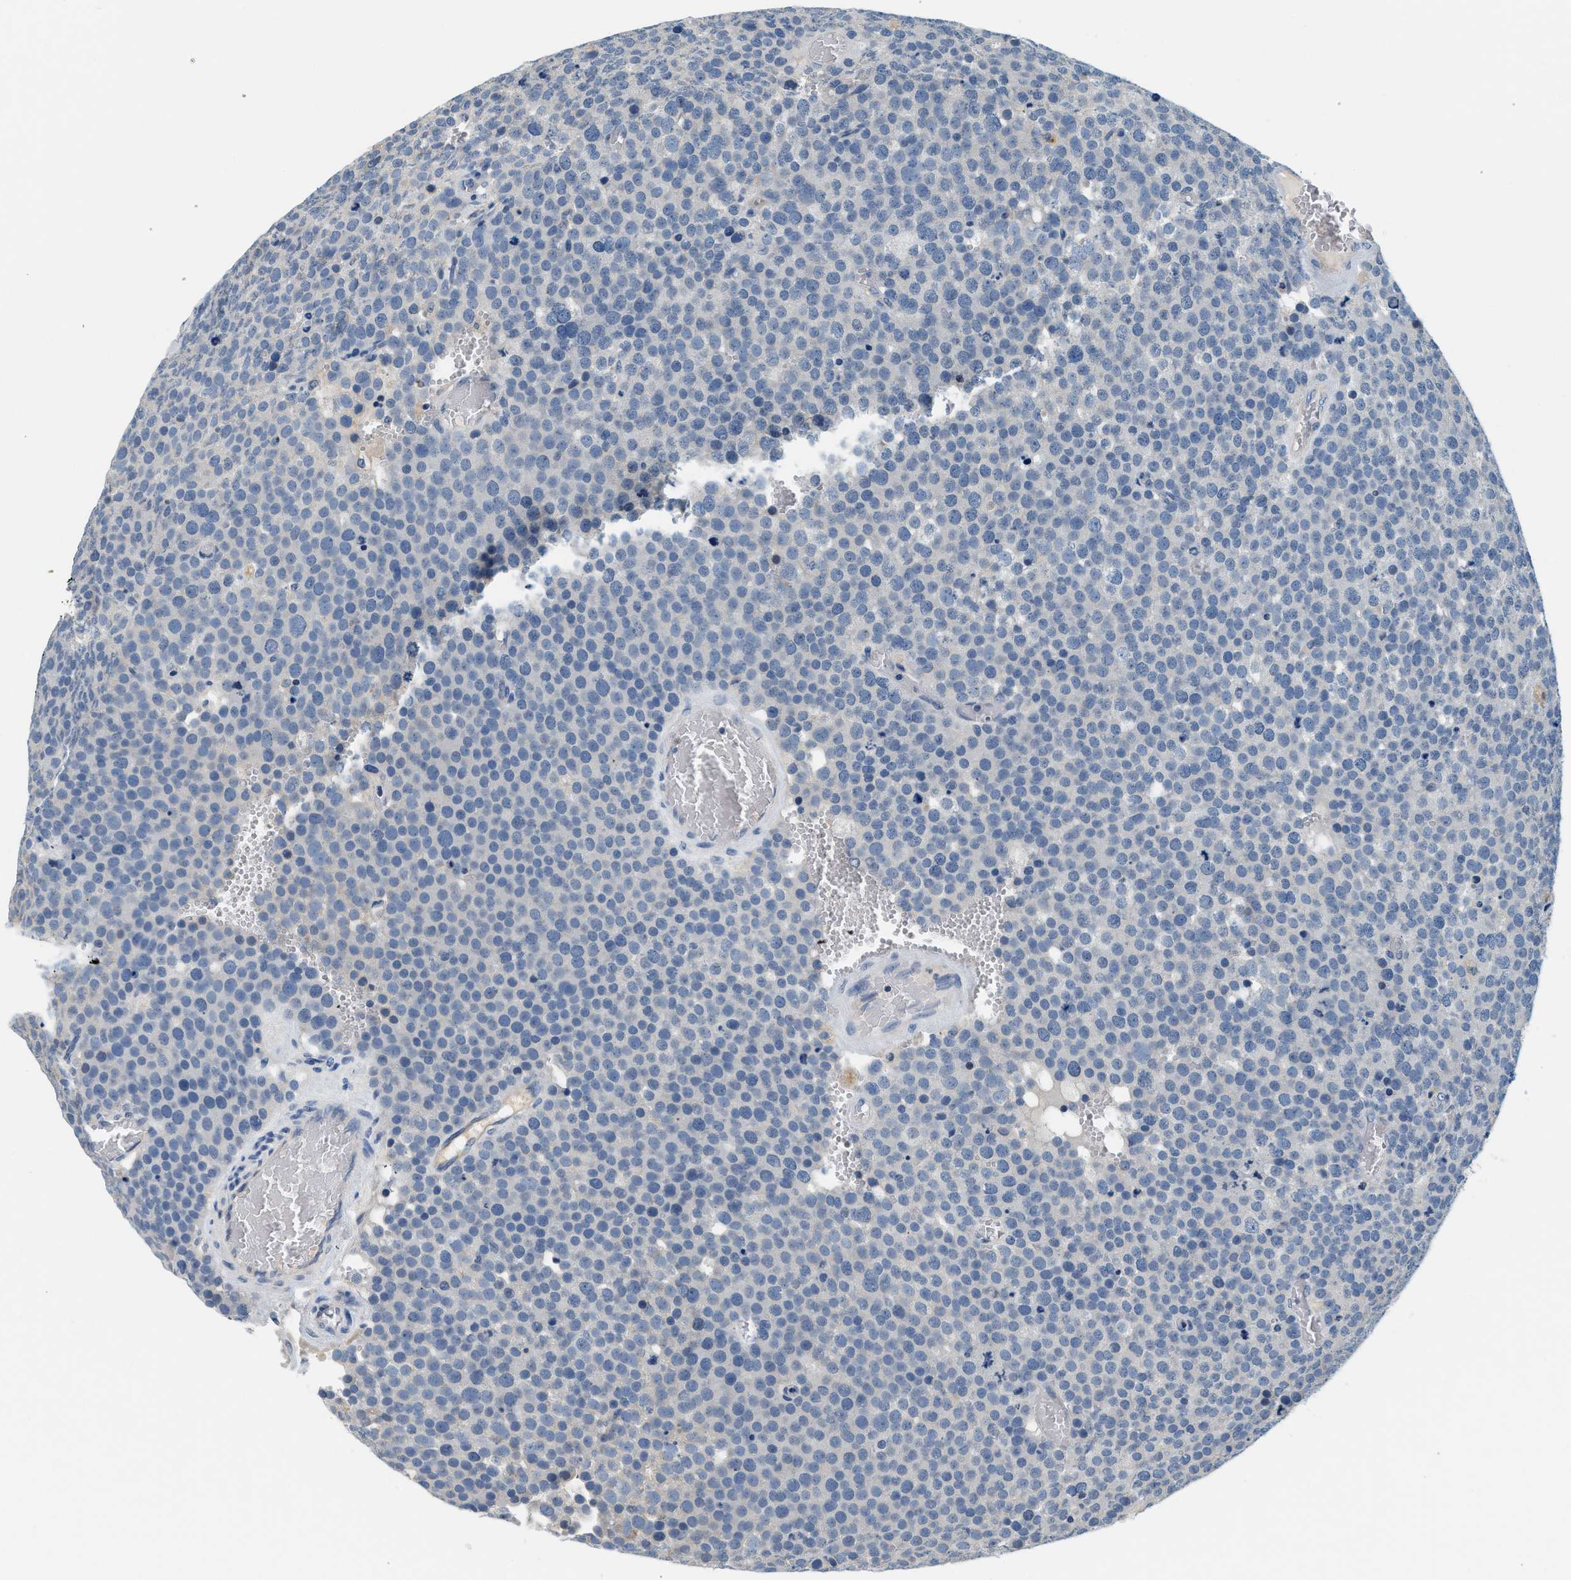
{"staining": {"intensity": "negative", "quantity": "none", "location": "none"}, "tissue": "testis cancer", "cell_type": "Tumor cells", "image_type": "cancer", "snomed": [{"axis": "morphology", "description": "Normal tissue, NOS"}, {"axis": "morphology", "description": "Seminoma, NOS"}, {"axis": "topography", "description": "Testis"}], "caption": "Immunohistochemistry micrograph of neoplastic tissue: human seminoma (testis) stained with DAB reveals no significant protein positivity in tumor cells.", "gene": "SLC35E1", "patient": {"sex": "male", "age": 71}}